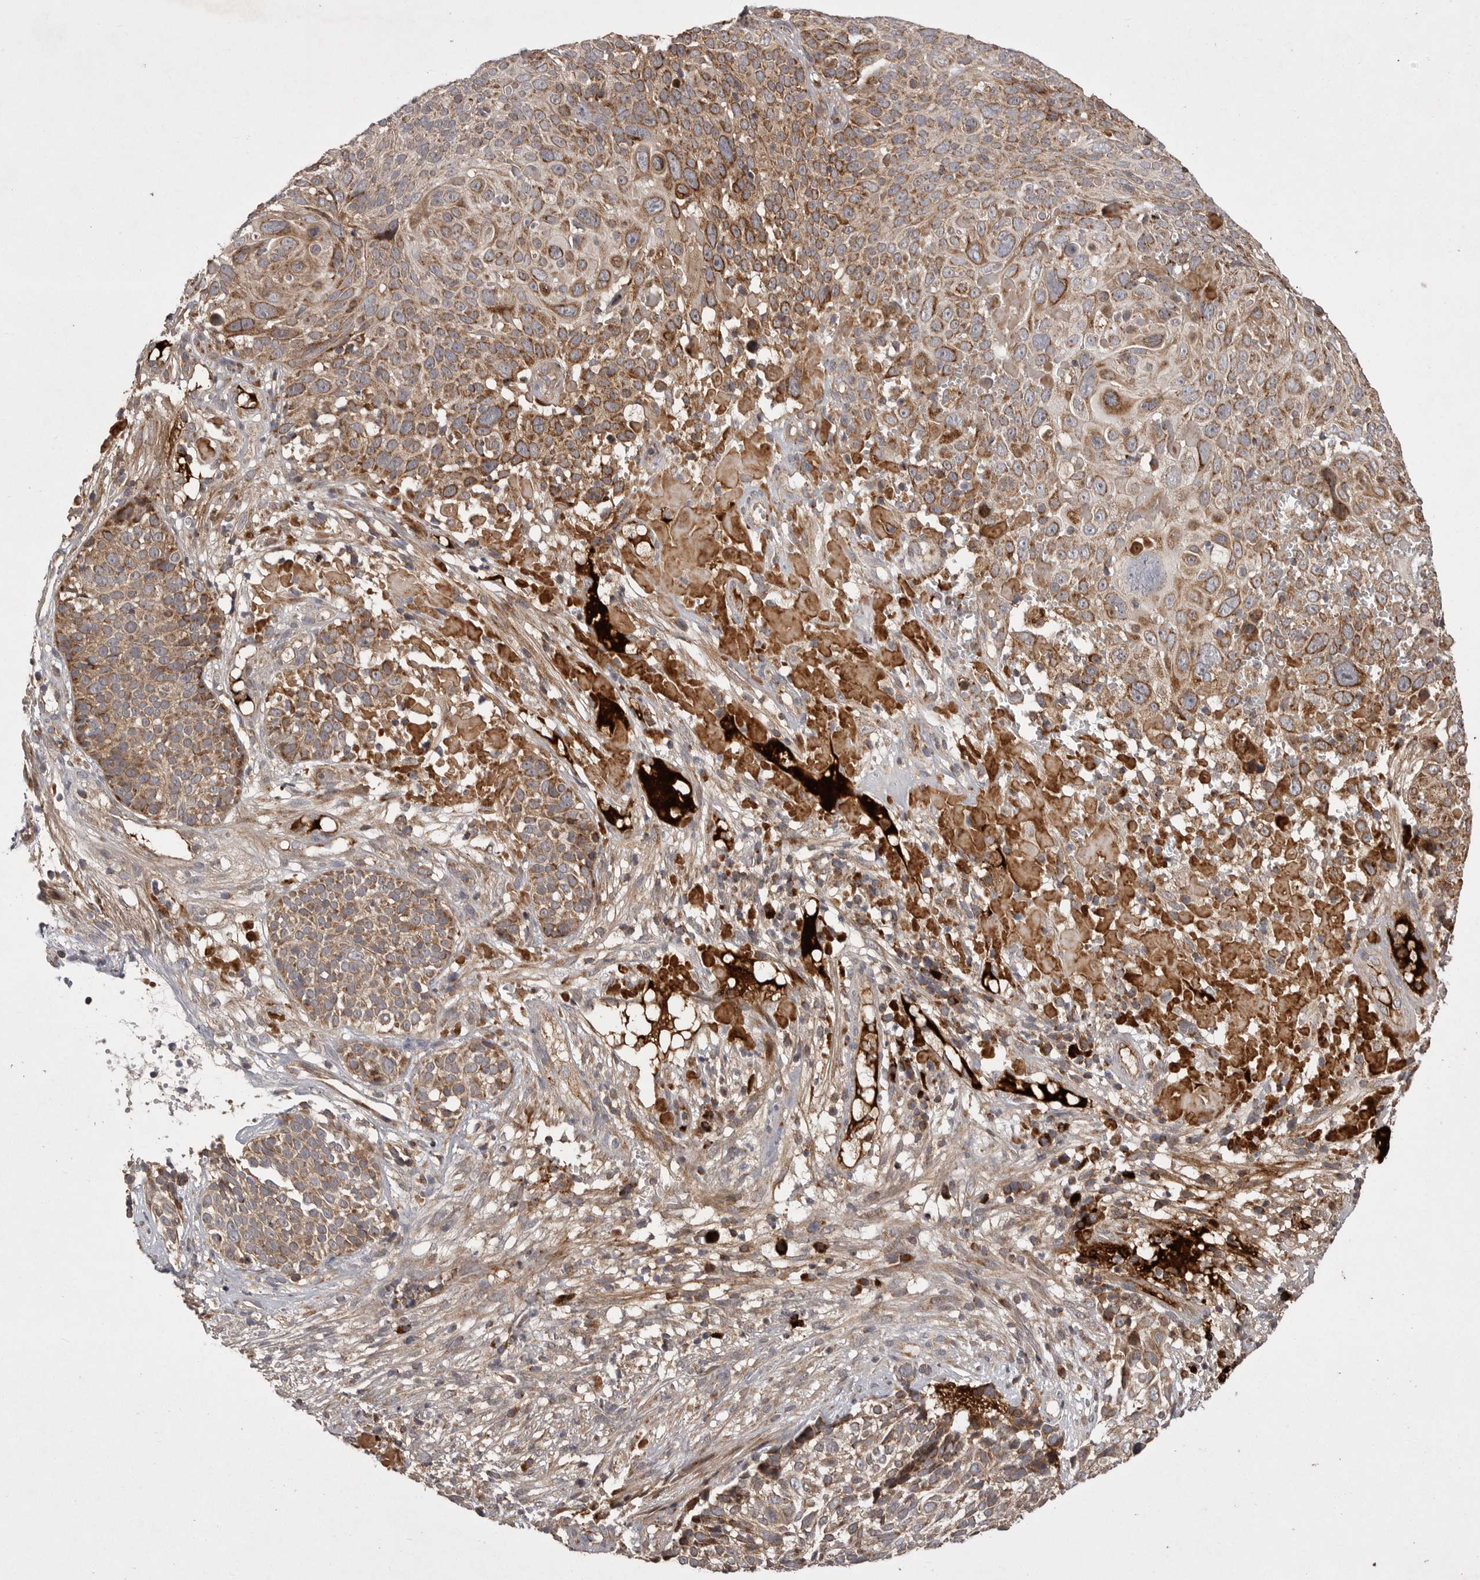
{"staining": {"intensity": "strong", "quantity": ">75%", "location": "cytoplasmic/membranous"}, "tissue": "cervical cancer", "cell_type": "Tumor cells", "image_type": "cancer", "snomed": [{"axis": "morphology", "description": "Squamous cell carcinoma, NOS"}, {"axis": "topography", "description": "Cervix"}], "caption": "Squamous cell carcinoma (cervical) stained for a protein (brown) exhibits strong cytoplasmic/membranous positive staining in approximately >75% of tumor cells.", "gene": "KYAT3", "patient": {"sex": "female", "age": 74}}